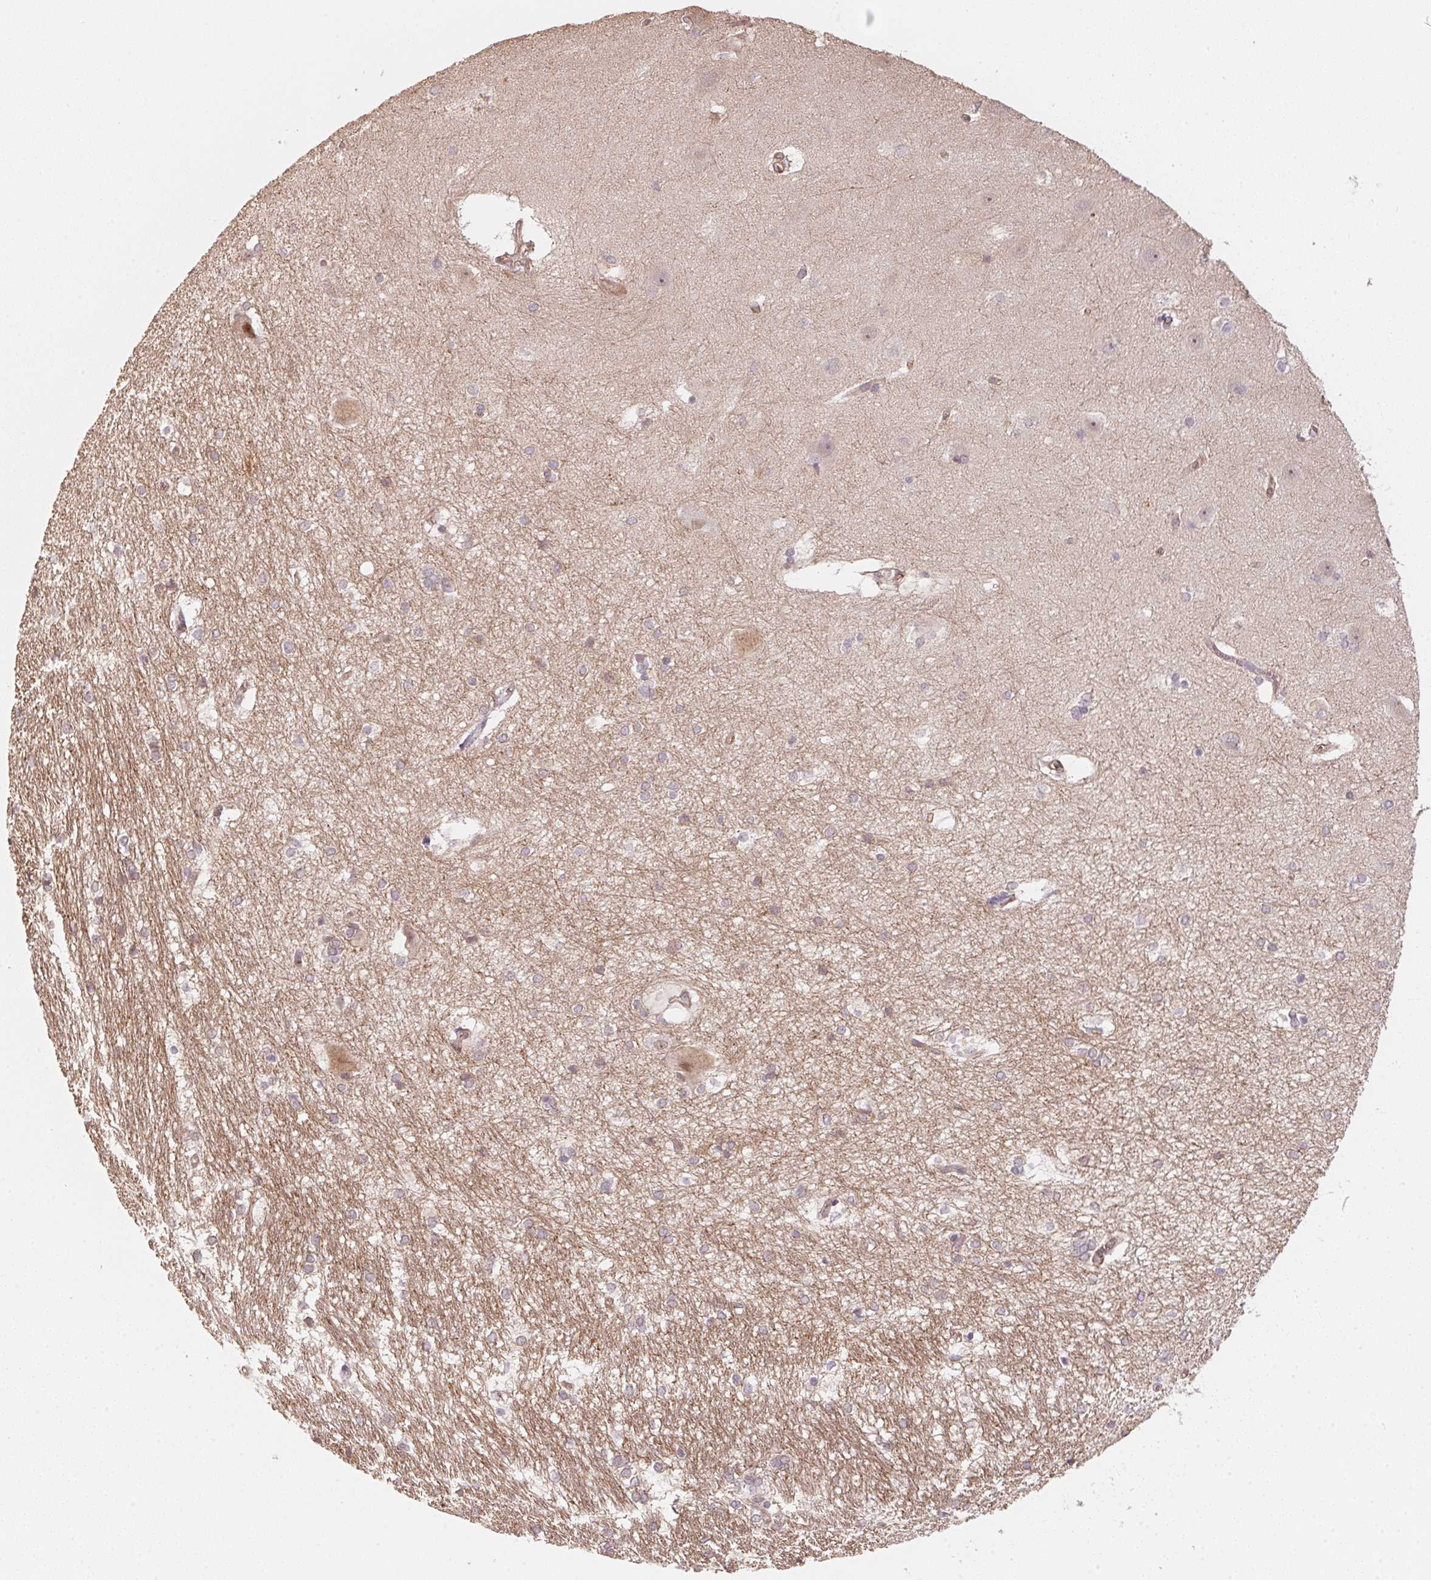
{"staining": {"intensity": "weak", "quantity": "<25%", "location": "nuclear"}, "tissue": "hippocampus", "cell_type": "Glial cells", "image_type": "normal", "snomed": [{"axis": "morphology", "description": "Normal tissue, NOS"}, {"axis": "topography", "description": "Cerebral cortex"}, {"axis": "topography", "description": "Hippocampus"}], "caption": "The IHC histopathology image has no significant positivity in glial cells of hippocampus.", "gene": "FOXR2", "patient": {"sex": "female", "age": 19}}